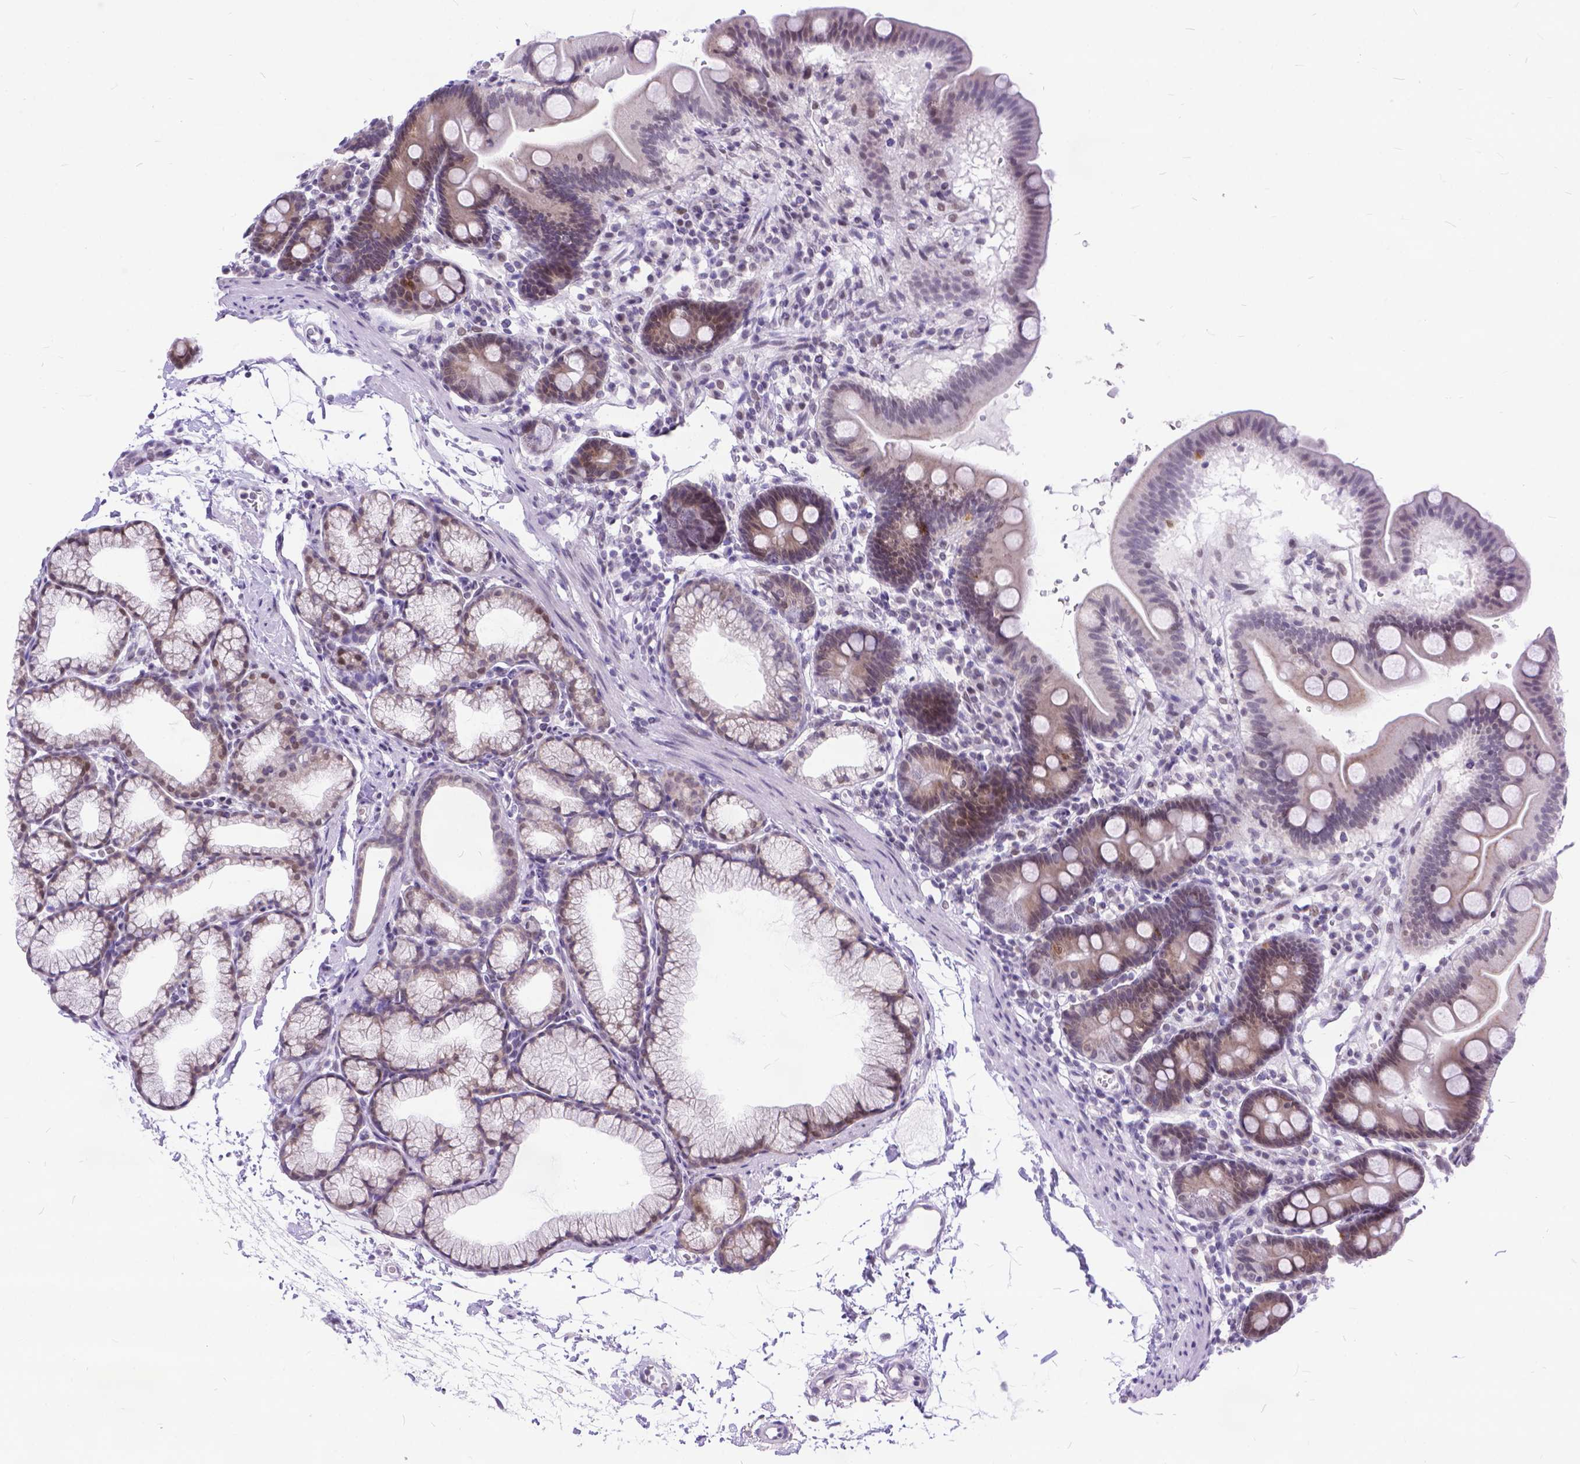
{"staining": {"intensity": "weak", "quantity": "25%-75%", "location": "cytoplasmic/membranous,nuclear"}, "tissue": "duodenum", "cell_type": "Glandular cells", "image_type": "normal", "snomed": [{"axis": "morphology", "description": "Normal tissue, NOS"}, {"axis": "topography", "description": "Duodenum"}], "caption": "Immunohistochemistry photomicrograph of unremarkable duodenum: human duodenum stained using immunohistochemistry displays low levels of weak protein expression localized specifically in the cytoplasmic/membranous,nuclear of glandular cells, appearing as a cytoplasmic/membranous,nuclear brown color.", "gene": "FAM124B", "patient": {"sex": "male", "age": 59}}